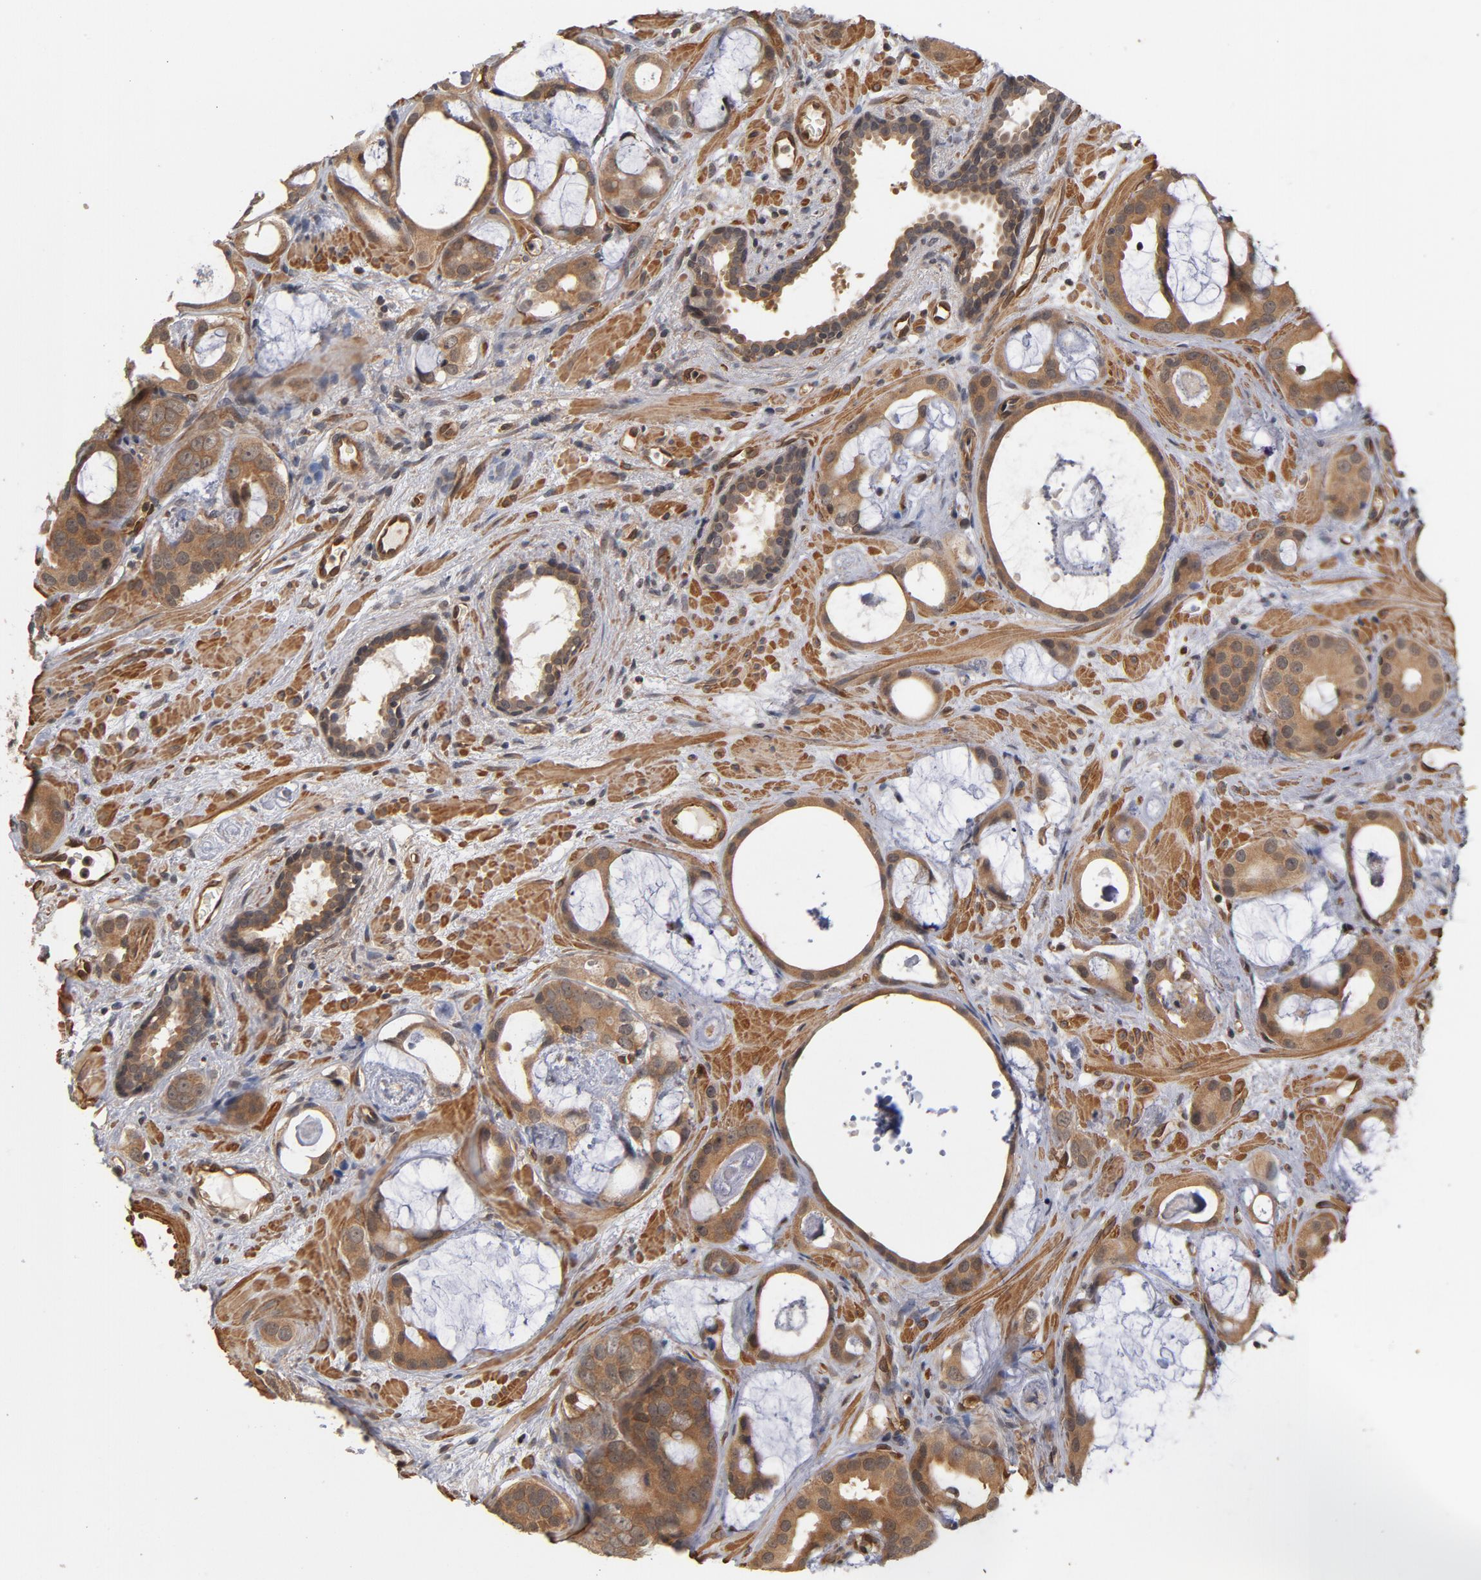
{"staining": {"intensity": "moderate", "quantity": ">75%", "location": "cytoplasmic/membranous,nuclear"}, "tissue": "prostate cancer", "cell_type": "Tumor cells", "image_type": "cancer", "snomed": [{"axis": "morphology", "description": "Adenocarcinoma, Low grade"}, {"axis": "topography", "description": "Prostate"}], "caption": "Tumor cells display medium levels of moderate cytoplasmic/membranous and nuclear expression in about >75% of cells in adenocarcinoma (low-grade) (prostate).", "gene": "CDC37", "patient": {"sex": "male", "age": 57}}